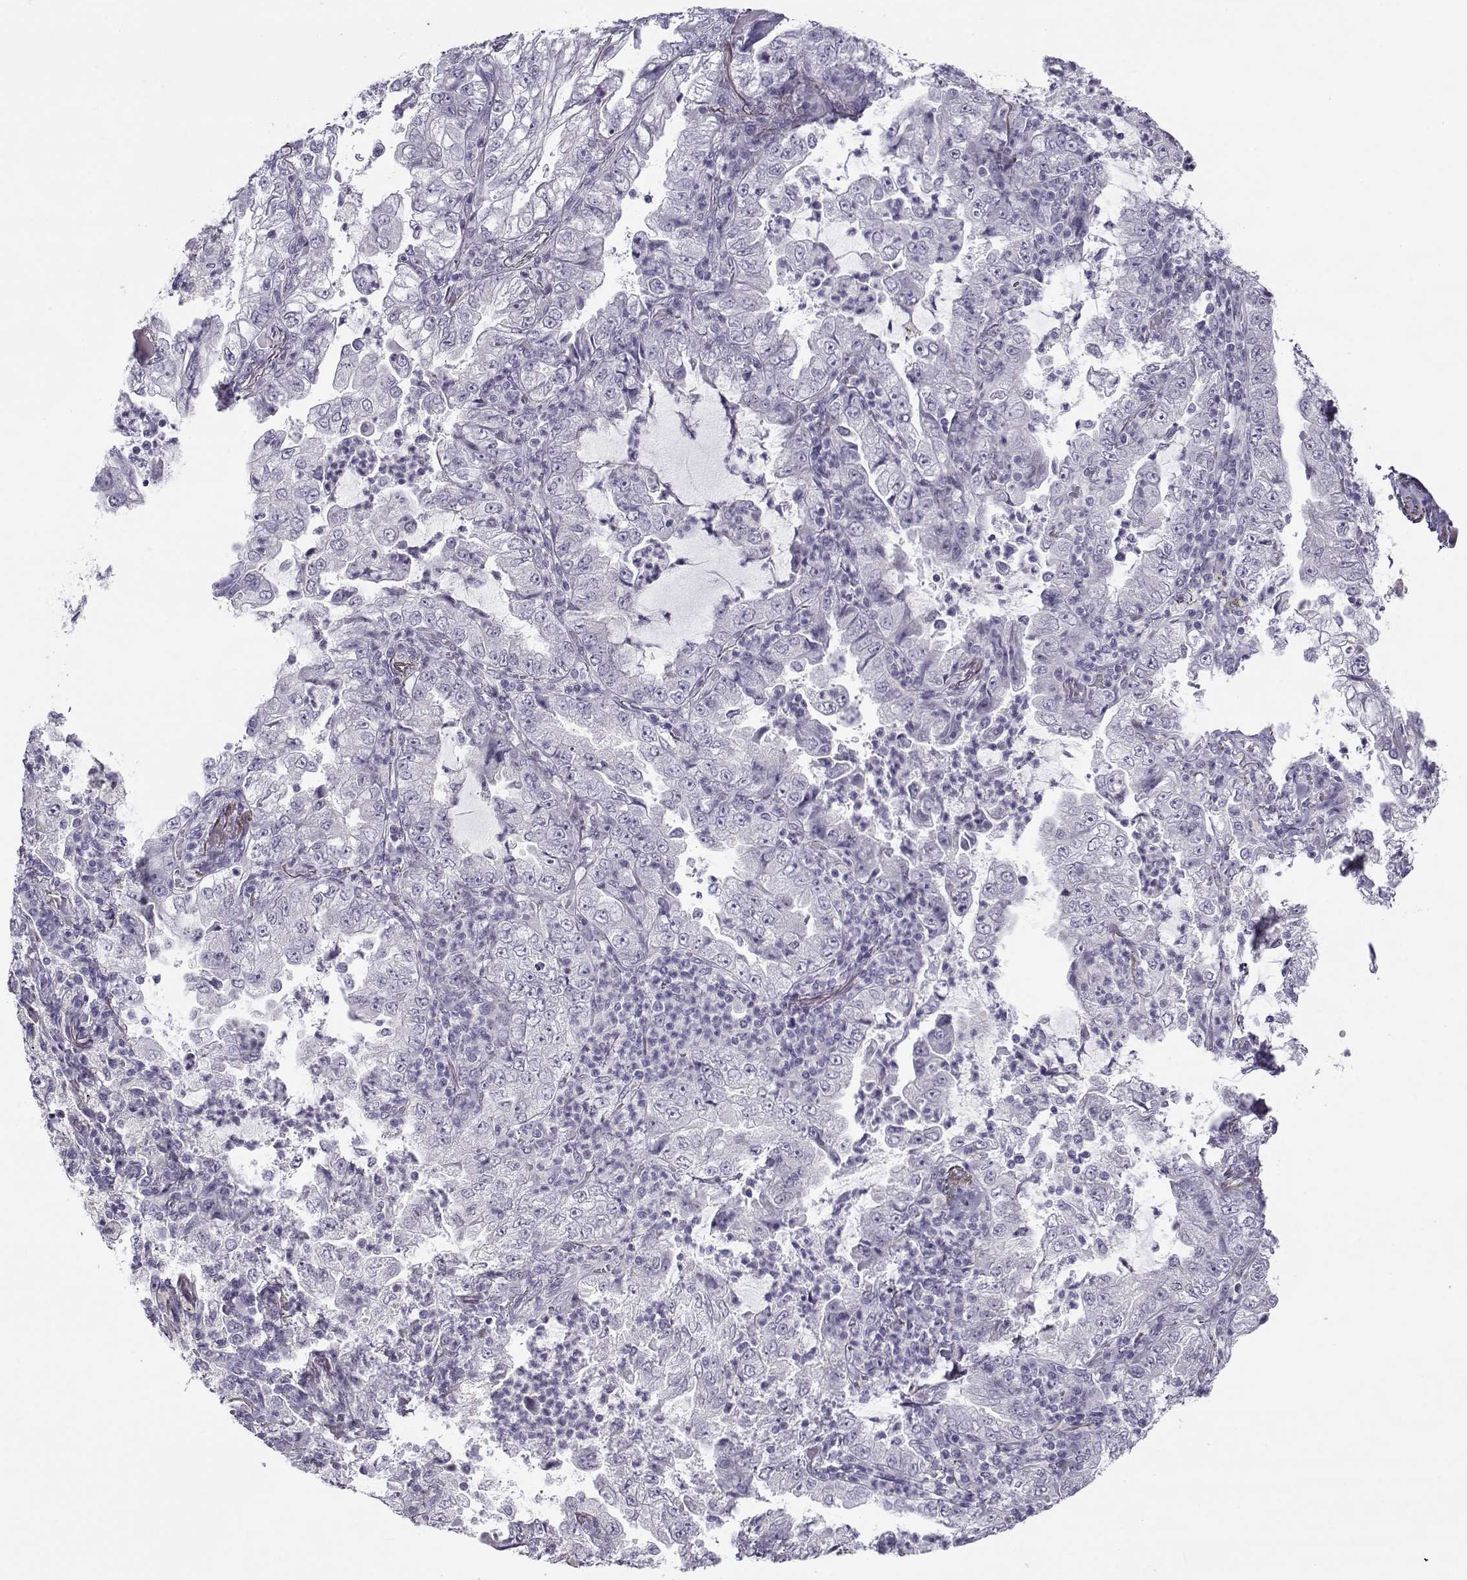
{"staining": {"intensity": "negative", "quantity": "none", "location": "none"}, "tissue": "lung cancer", "cell_type": "Tumor cells", "image_type": "cancer", "snomed": [{"axis": "morphology", "description": "Adenocarcinoma, NOS"}, {"axis": "topography", "description": "Lung"}], "caption": "There is no significant staining in tumor cells of lung adenocarcinoma.", "gene": "TEX55", "patient": {"sex": "female", "age": 73}}